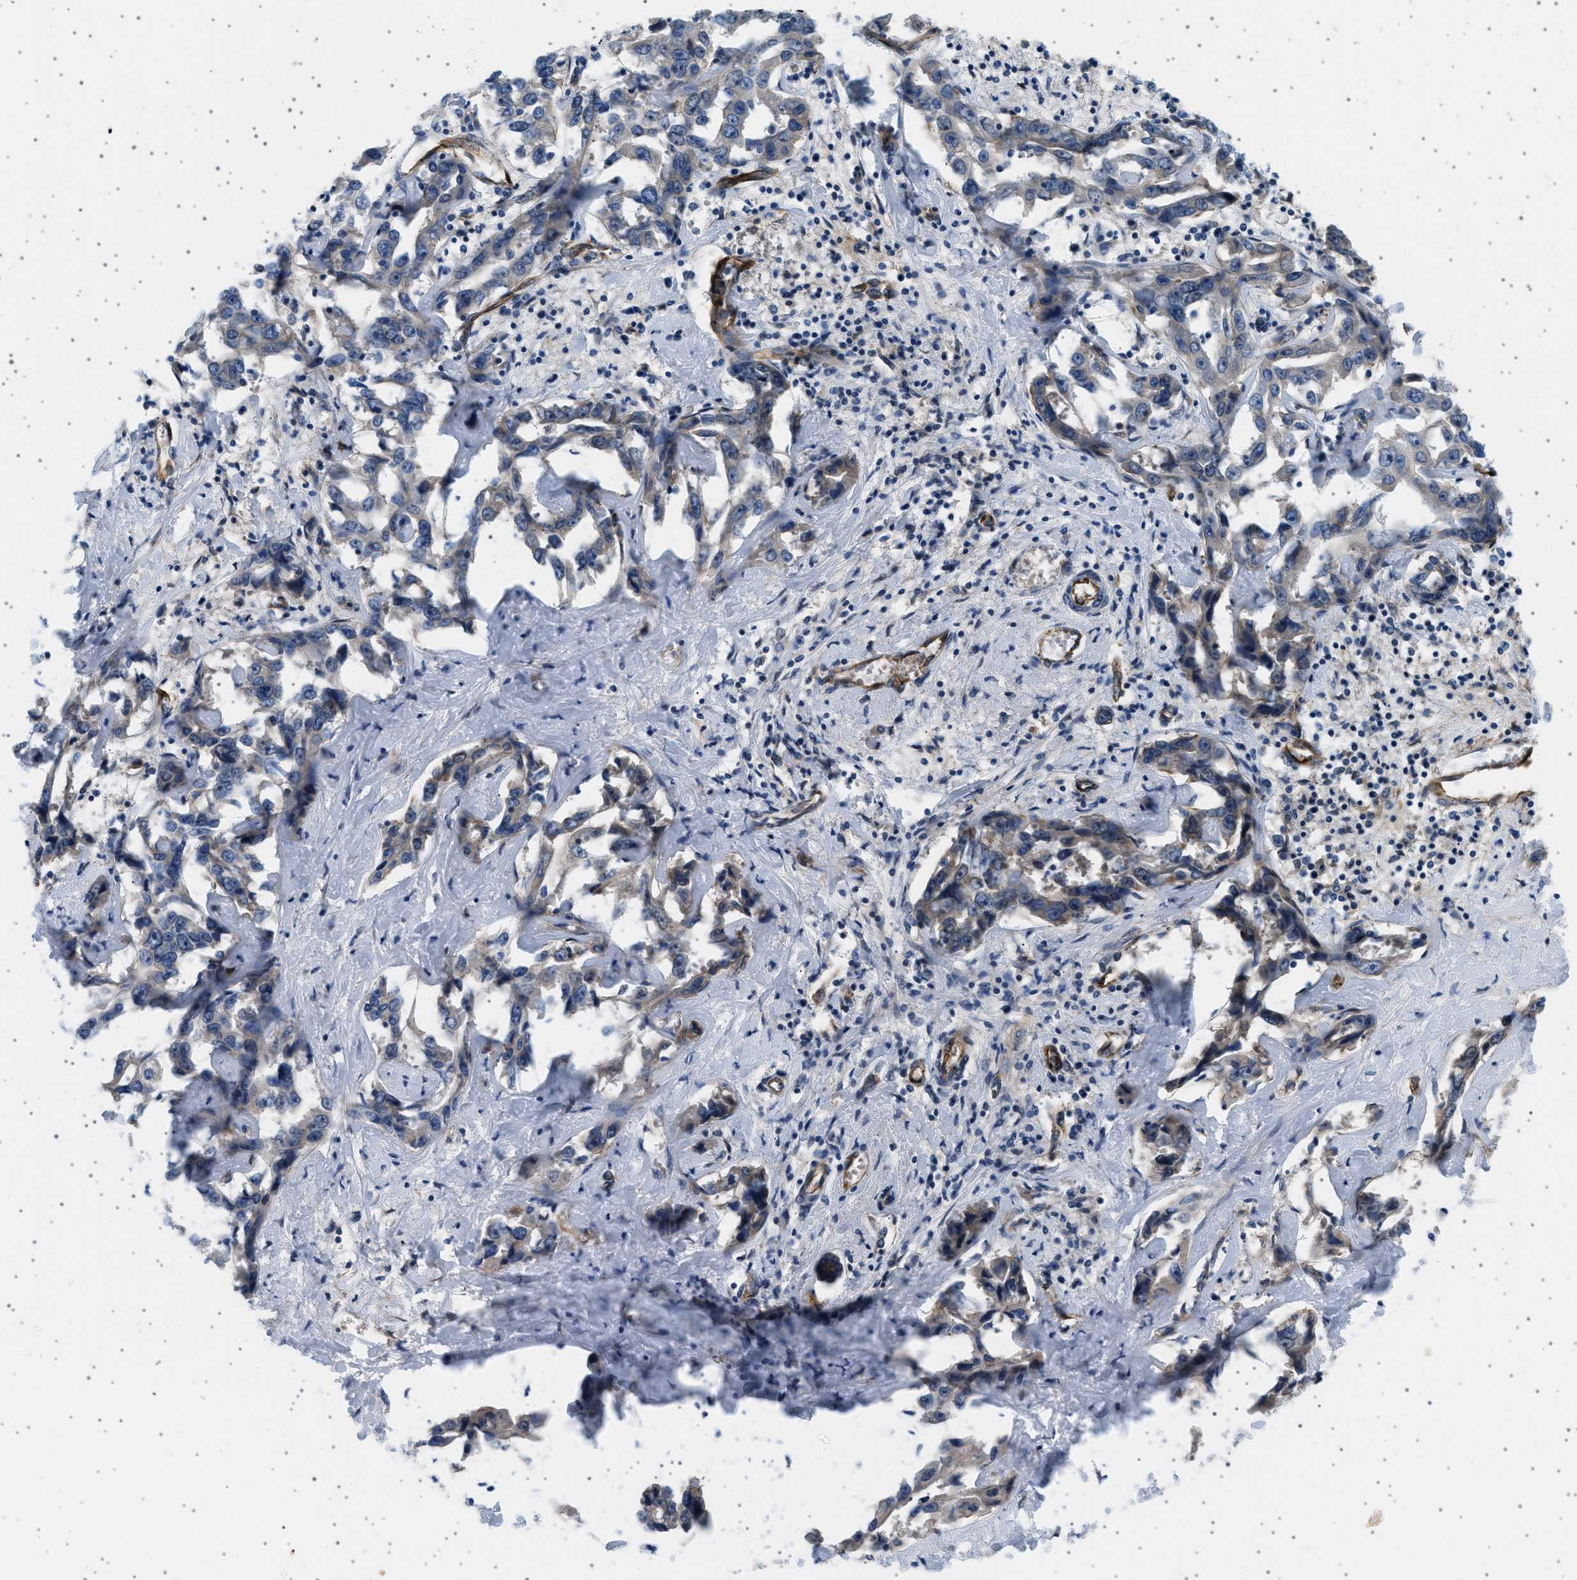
{"staining": {"intensity": "weak", "quantity": "<25%", "location": "cytoplasmic/membranous"}, "tissue": "liver cancer", "cell_type": "Tumor cells", "image_type": "cancer", "snomed": [{"axis": "morphology", "description": "Cholangiocarcinoma"}, {"axis": "topography", "description": "Liver"}], "caption": "The photomicrograph reveals no significant positivity in tumor cells of liver cancer (cholangiocarcinoma). (DAB immunohistochemistry (IHC) with hematoxylin counter stain).", "gene": "PLPP6", "patient": {"sex": "male", "age": 59}}